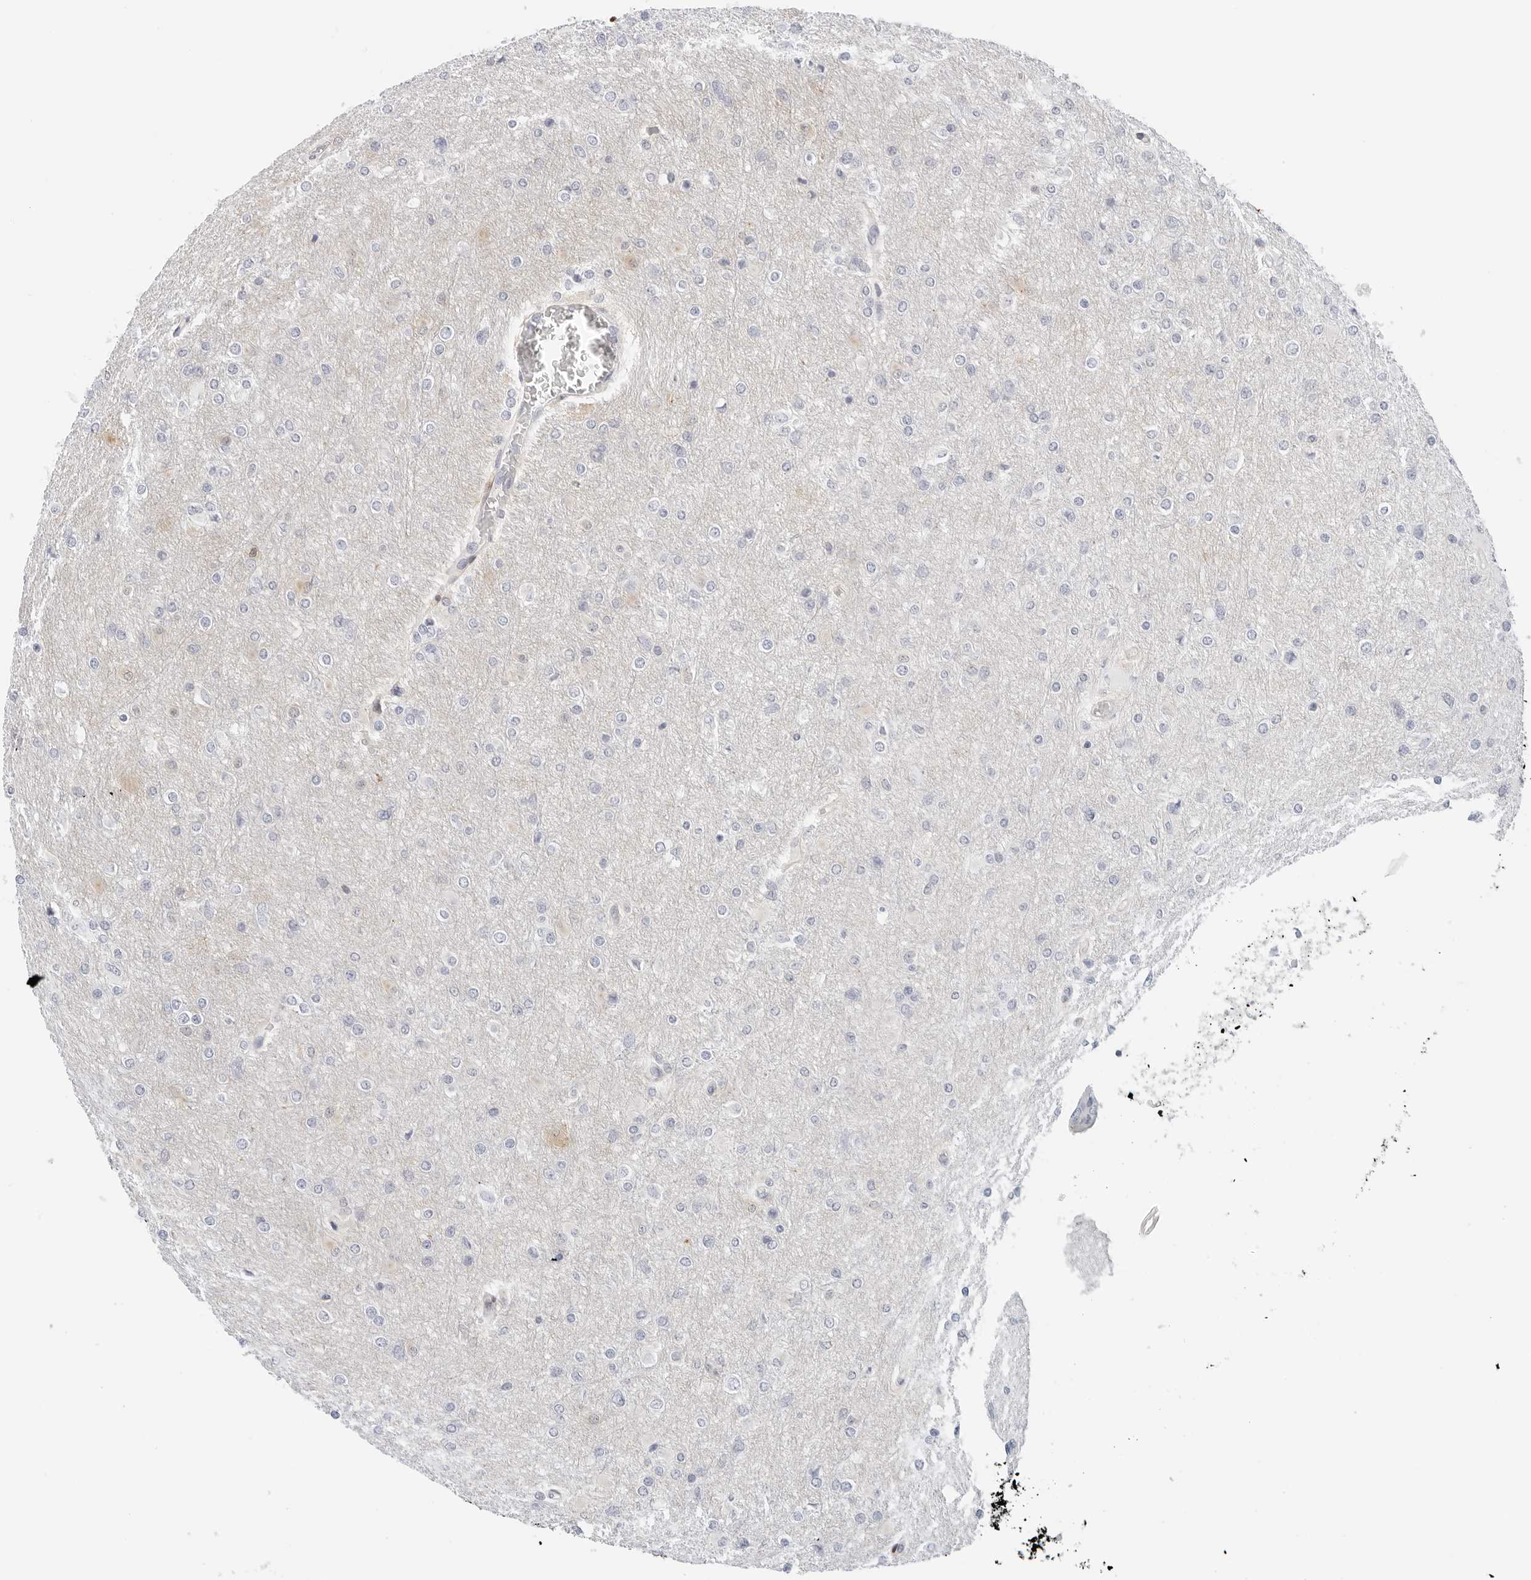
{"staining": {"intensity": "negative", "quantity": "none", "location": "none"}, "tissue": "glioma", "cell_type": "Tumor cells", "image_type": "cancer", "snomed": [{"axis": "morphology", "description": "Glioma, malignant, High grade"}, {"axis": "topography", "description": "Cerebral cortex"}], "caption": "IHC of human glioma displays no staining in tumor cells. (DAB immunohistochemistry visualized using brightfield microscopy, high magnification).", "gene": "SLC9A3R1", "patient": {"sex": "female", "age": 36}}